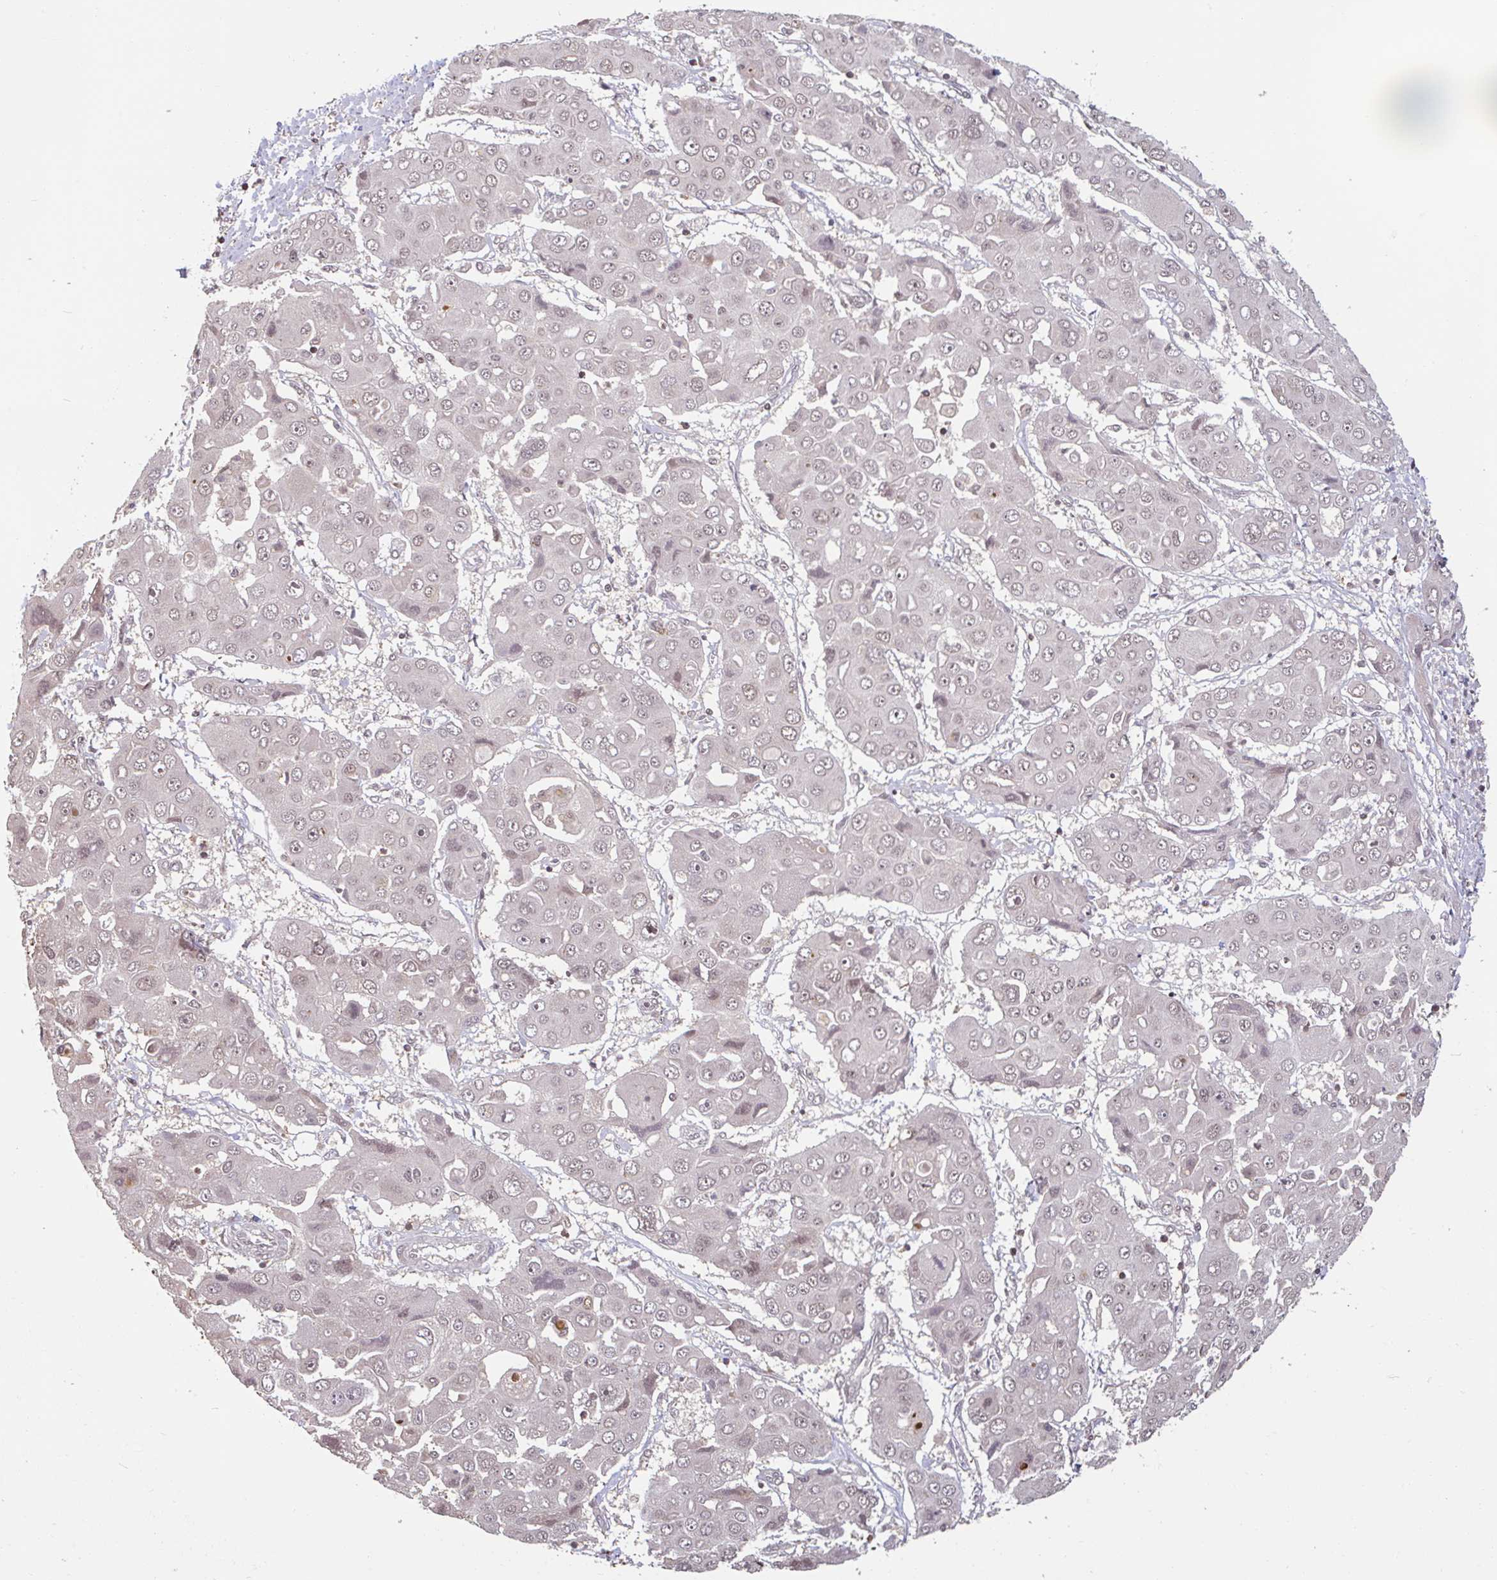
{"staining": {"intensity": "weak", "quantity": ">75%", "location": "nuclear"}, "tissue": "liver cancer", "cell_type": "Tumor cells", "image_type": "cancer", "snomed": [{"axis": "morphology", "description": "Cholangiocarcinoma"}, {"axis": "topography", "description": "Liver"}], "caption": "Immunohistochemistry (IHC) (DAB) staining of human cholangiocarcinoma (liver) reveals weak nuclear protein positivity in about >75% of tumor cells.", "gene": "DR1", "patient": {"sex": "male", "age": 67}}